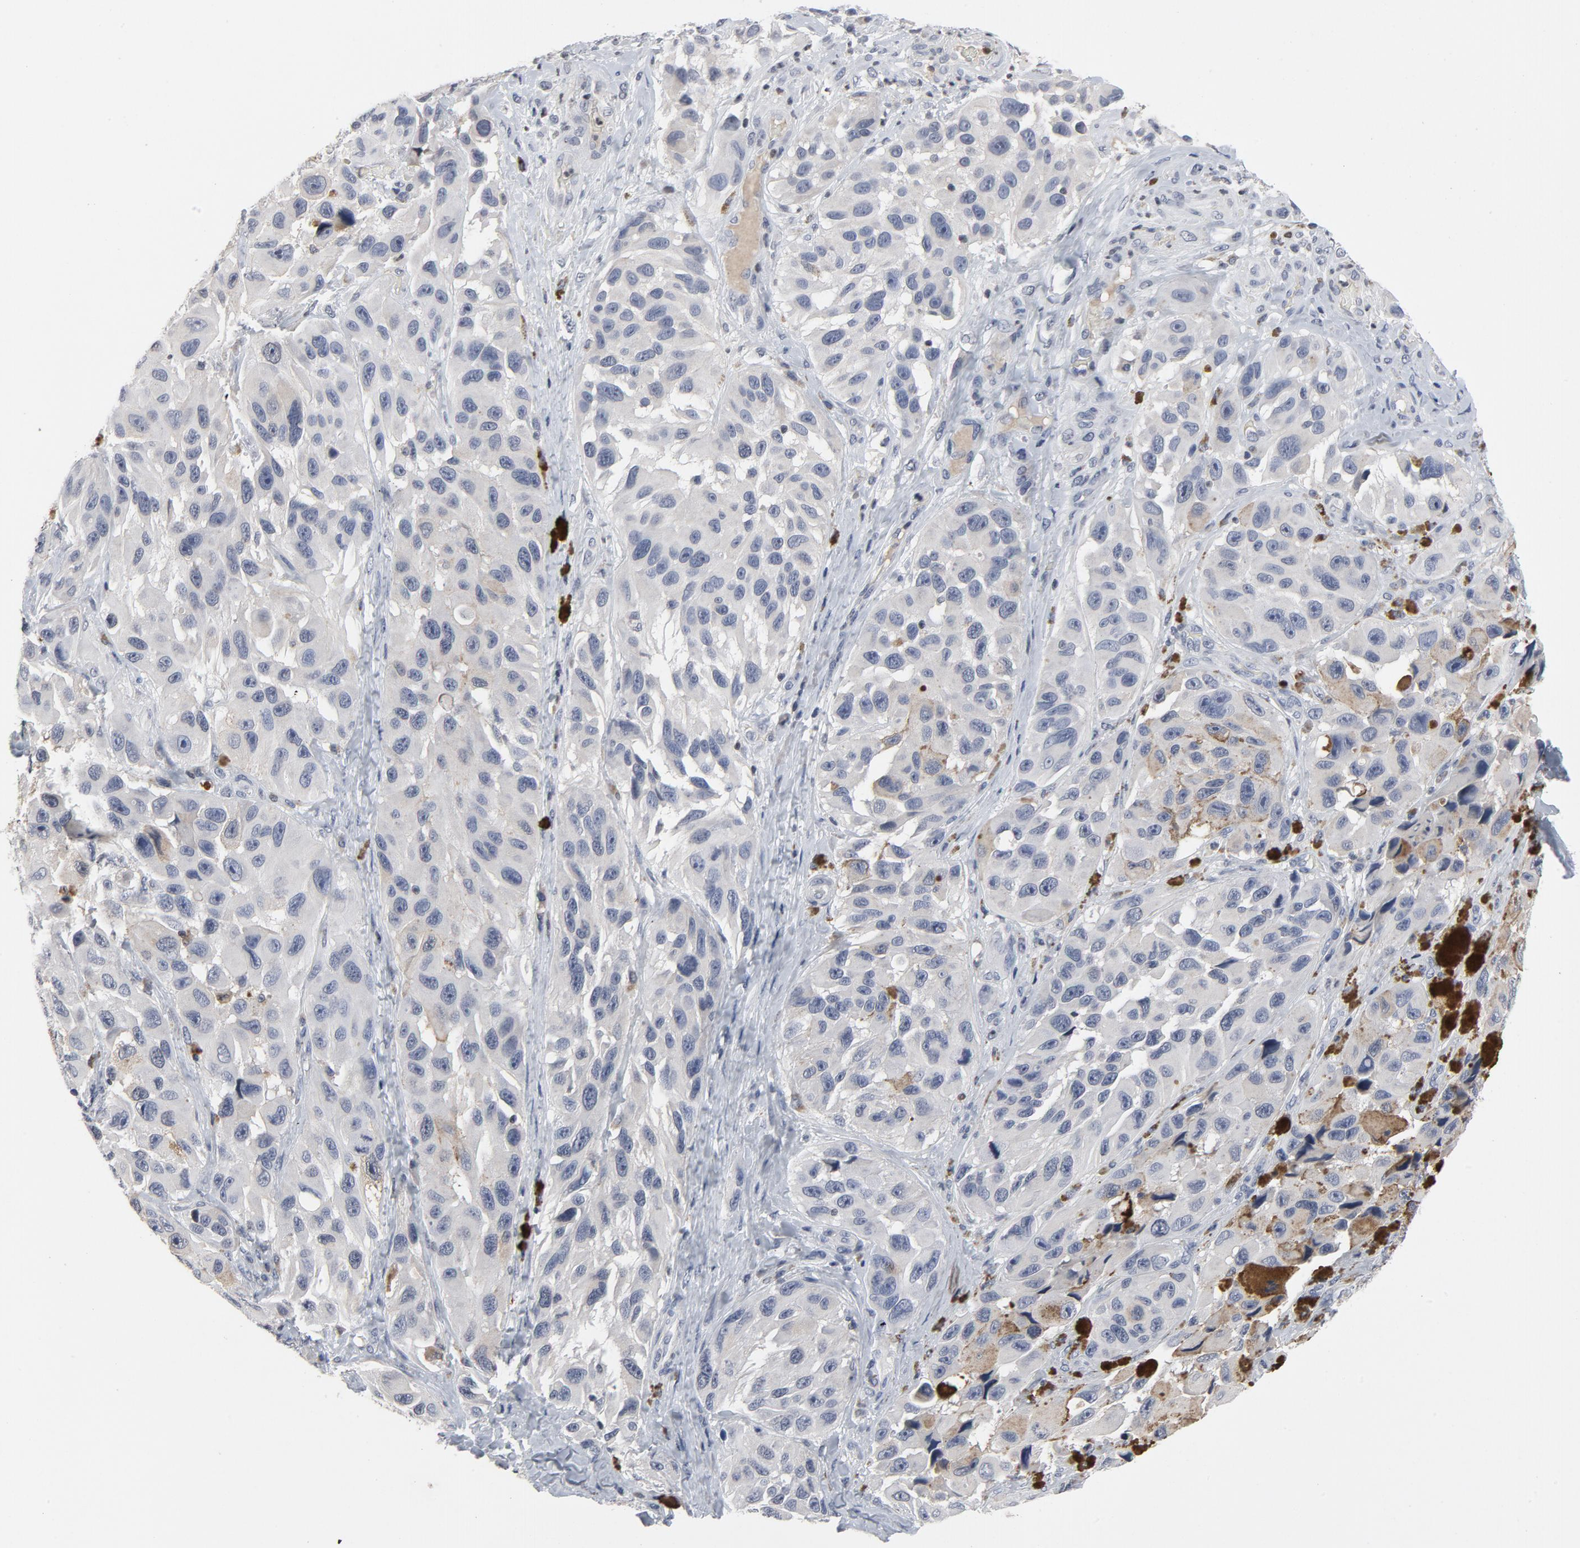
{"staining": {"intensity": "negative", "quantity": "none", "location": "none"}, "tissue": "melanoma", "cell_type": "Tumor cells", "image_type": "cancer", "snomed": [{"axis": "morphology", "description": "Malignant melanoma, NOS"}, {"axis": "topography", "description": "Skin"}], "caption": "Immunohistochemistry (IHC) of melanoma reveals no expression in tumor cells.", "gene": "TCL1A", "patient": {"sex": "female", "age": 73}}